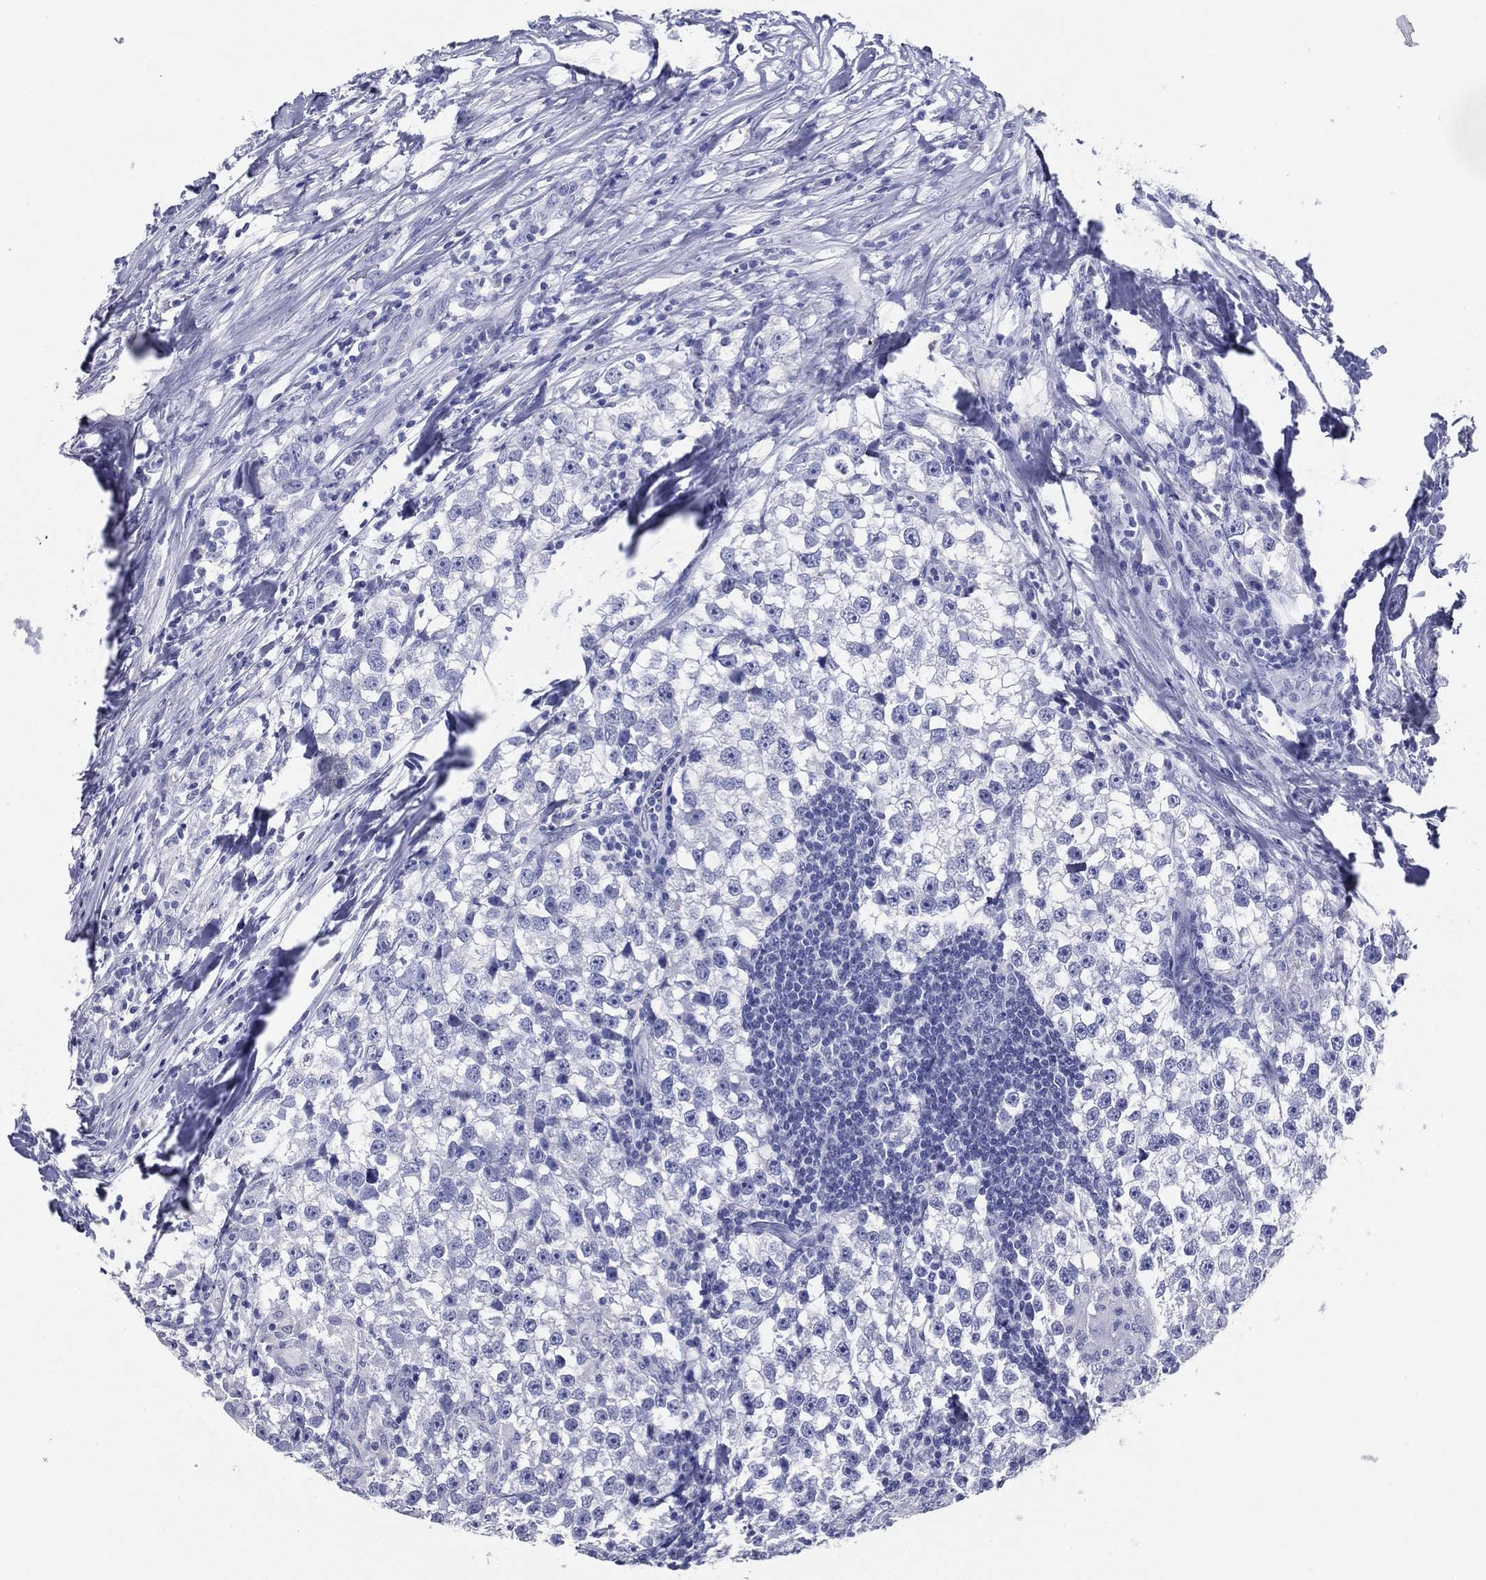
{"staining": {"intensity": "negative", "quantity": "none", "location": "none"}, "tissue": "testis cancer", "cell_type": "Tumor cells", "image_type": "cancer", "snomed": [{"axis": "morphology", "description": "Seminoma, NOS"}, {"axis": "topography", "description": "Testis"}], "caption": "Tumor cells show no significant protein expression in testis cancer (seminoma).", "gene": "TFAP2A", "patient": {"sex": "male", "age": 46}}